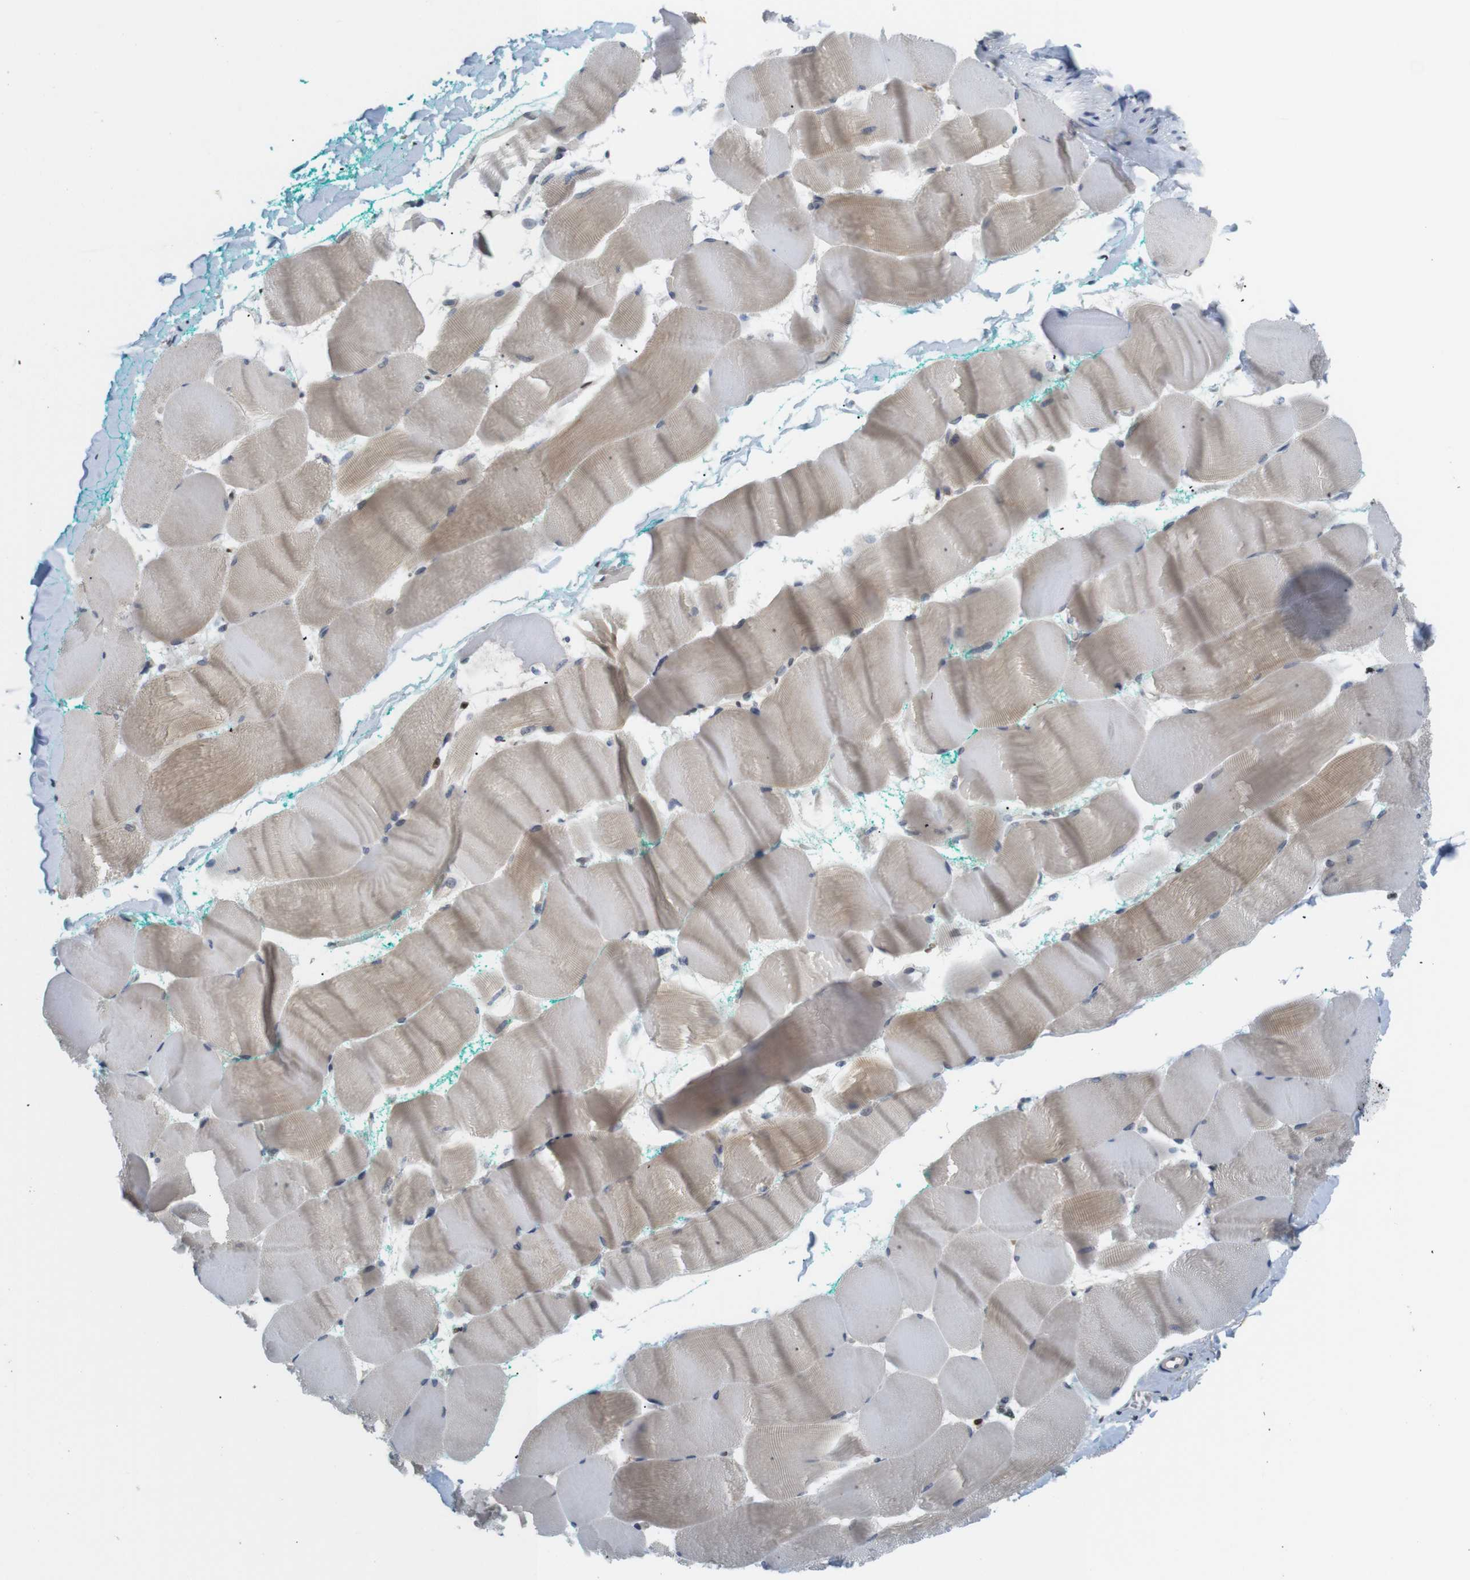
{"staining": {"intensity": "weak", "quantity": ">75%", "location": "cytoplasmic/membranous"}, "tissue": "skeletal muscle", "cell_type": "Myocytes", "image_type": "normal", "snomed": [{"axis": "morphology", "description": "Normal tissue, NOS"}, {"axis": "morphology", "description": "Squamous cell carcinoma, NOS"}, {"axis": "topography", "description": "Skeletal muscle"}], "caption": "This histopathology image reveals unremarkable skeletal muscle stained with IHC to label a protein in brown. The cytoplasmic/membranous of myocytes show weak positivity for the protein. Nuclei are counter-stained blue.", "gene": "MBD1", "patient": {"sex": "male", "age": 51}}